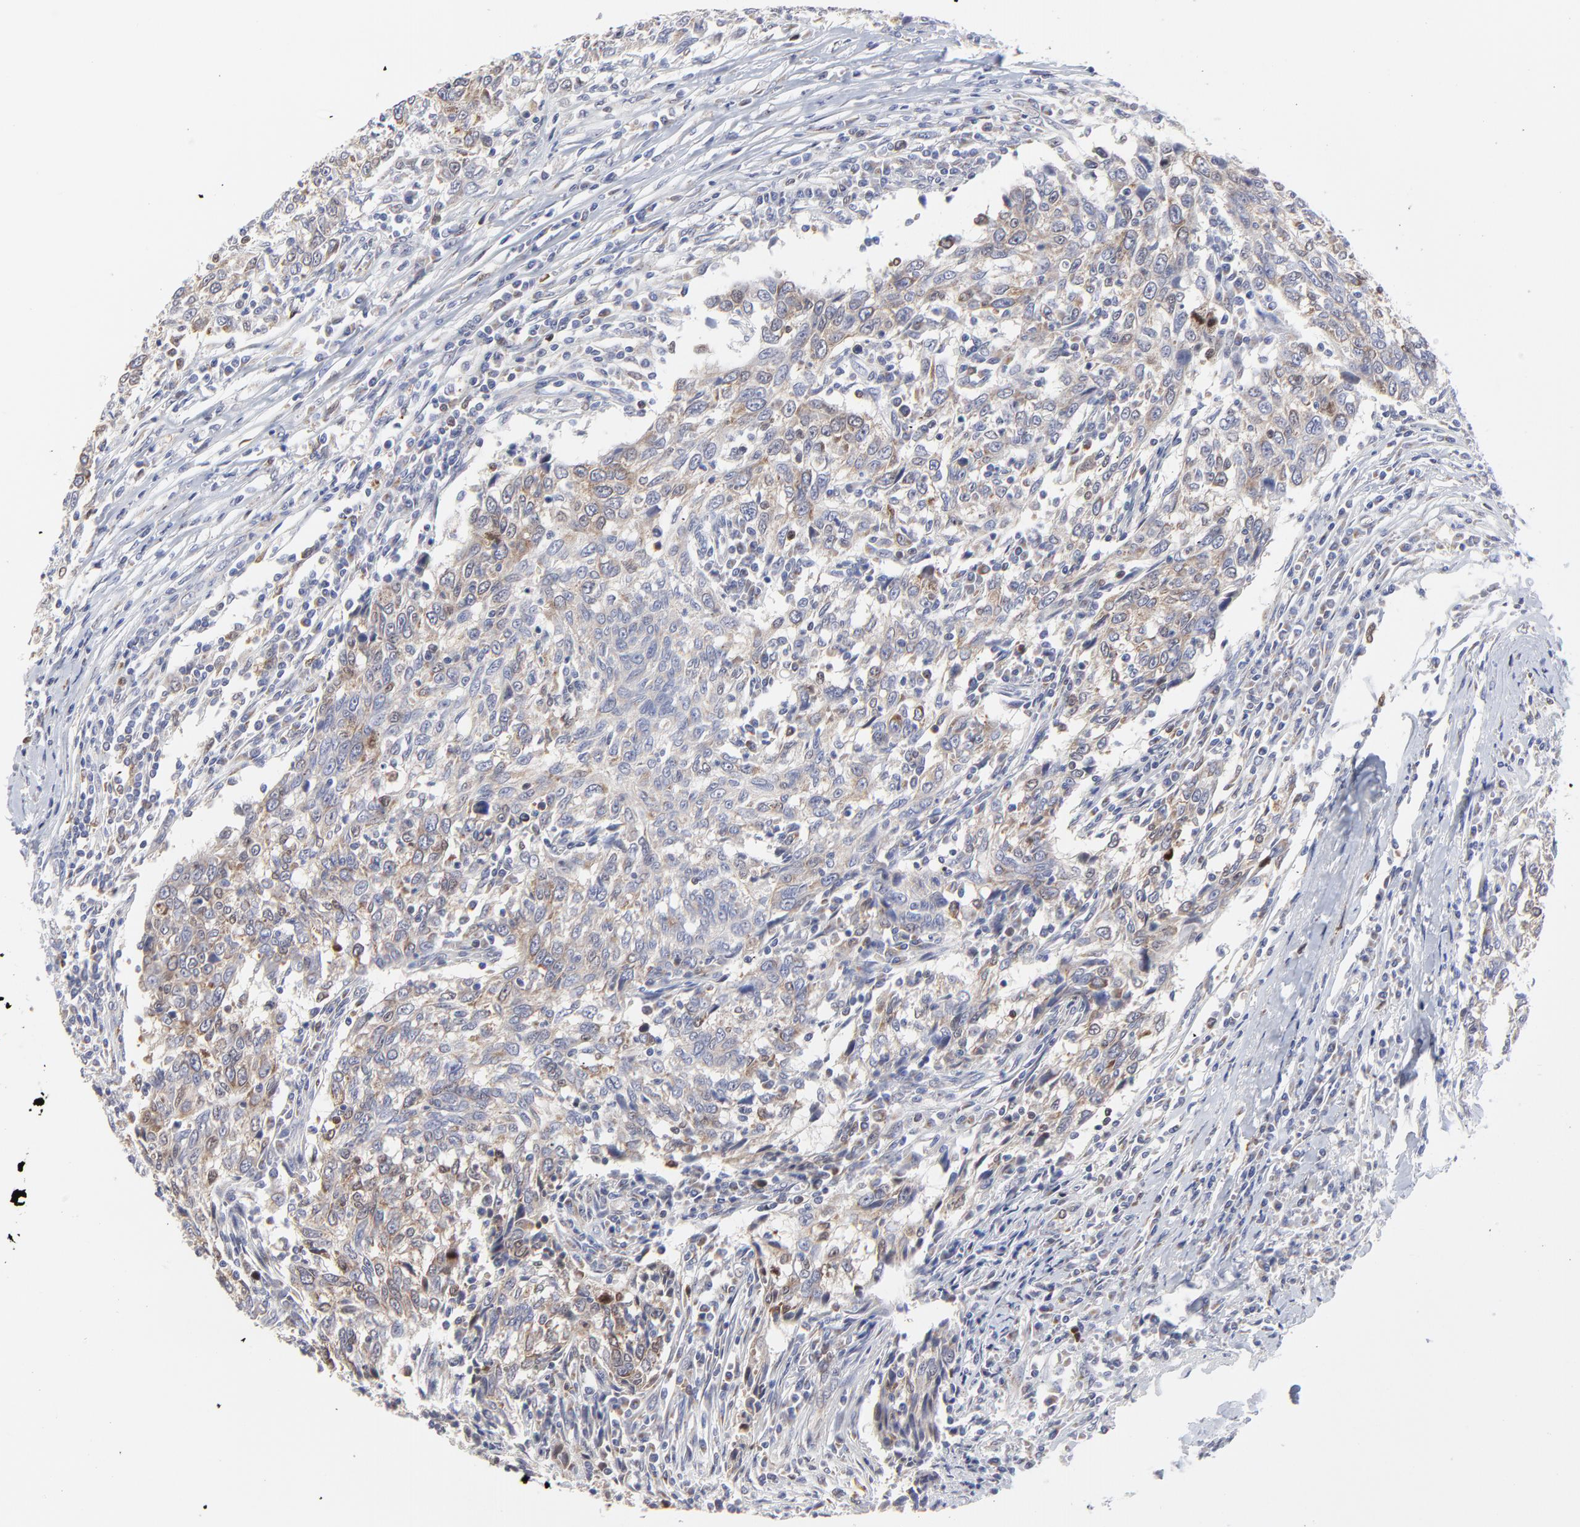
{"staining": {"intensity": "weak", "quantity": "<25%", "location": "cytoplasmic/membranous"}, "tissue": "breast cancer", "cell_type": "Tumor cells", "image_type": "cancer", "snomed": [{"axis": "morphology", "description": "Duct carcinoma"}, {"axis": "topography", "description": "Breast"}], "caption": "A photomicrograph of human infiltrating ductal carcinoma (breast) is negative for staining in tumor cells.", "gene": "NCAPH", "patient": {"sex": "female", "age": 50}}